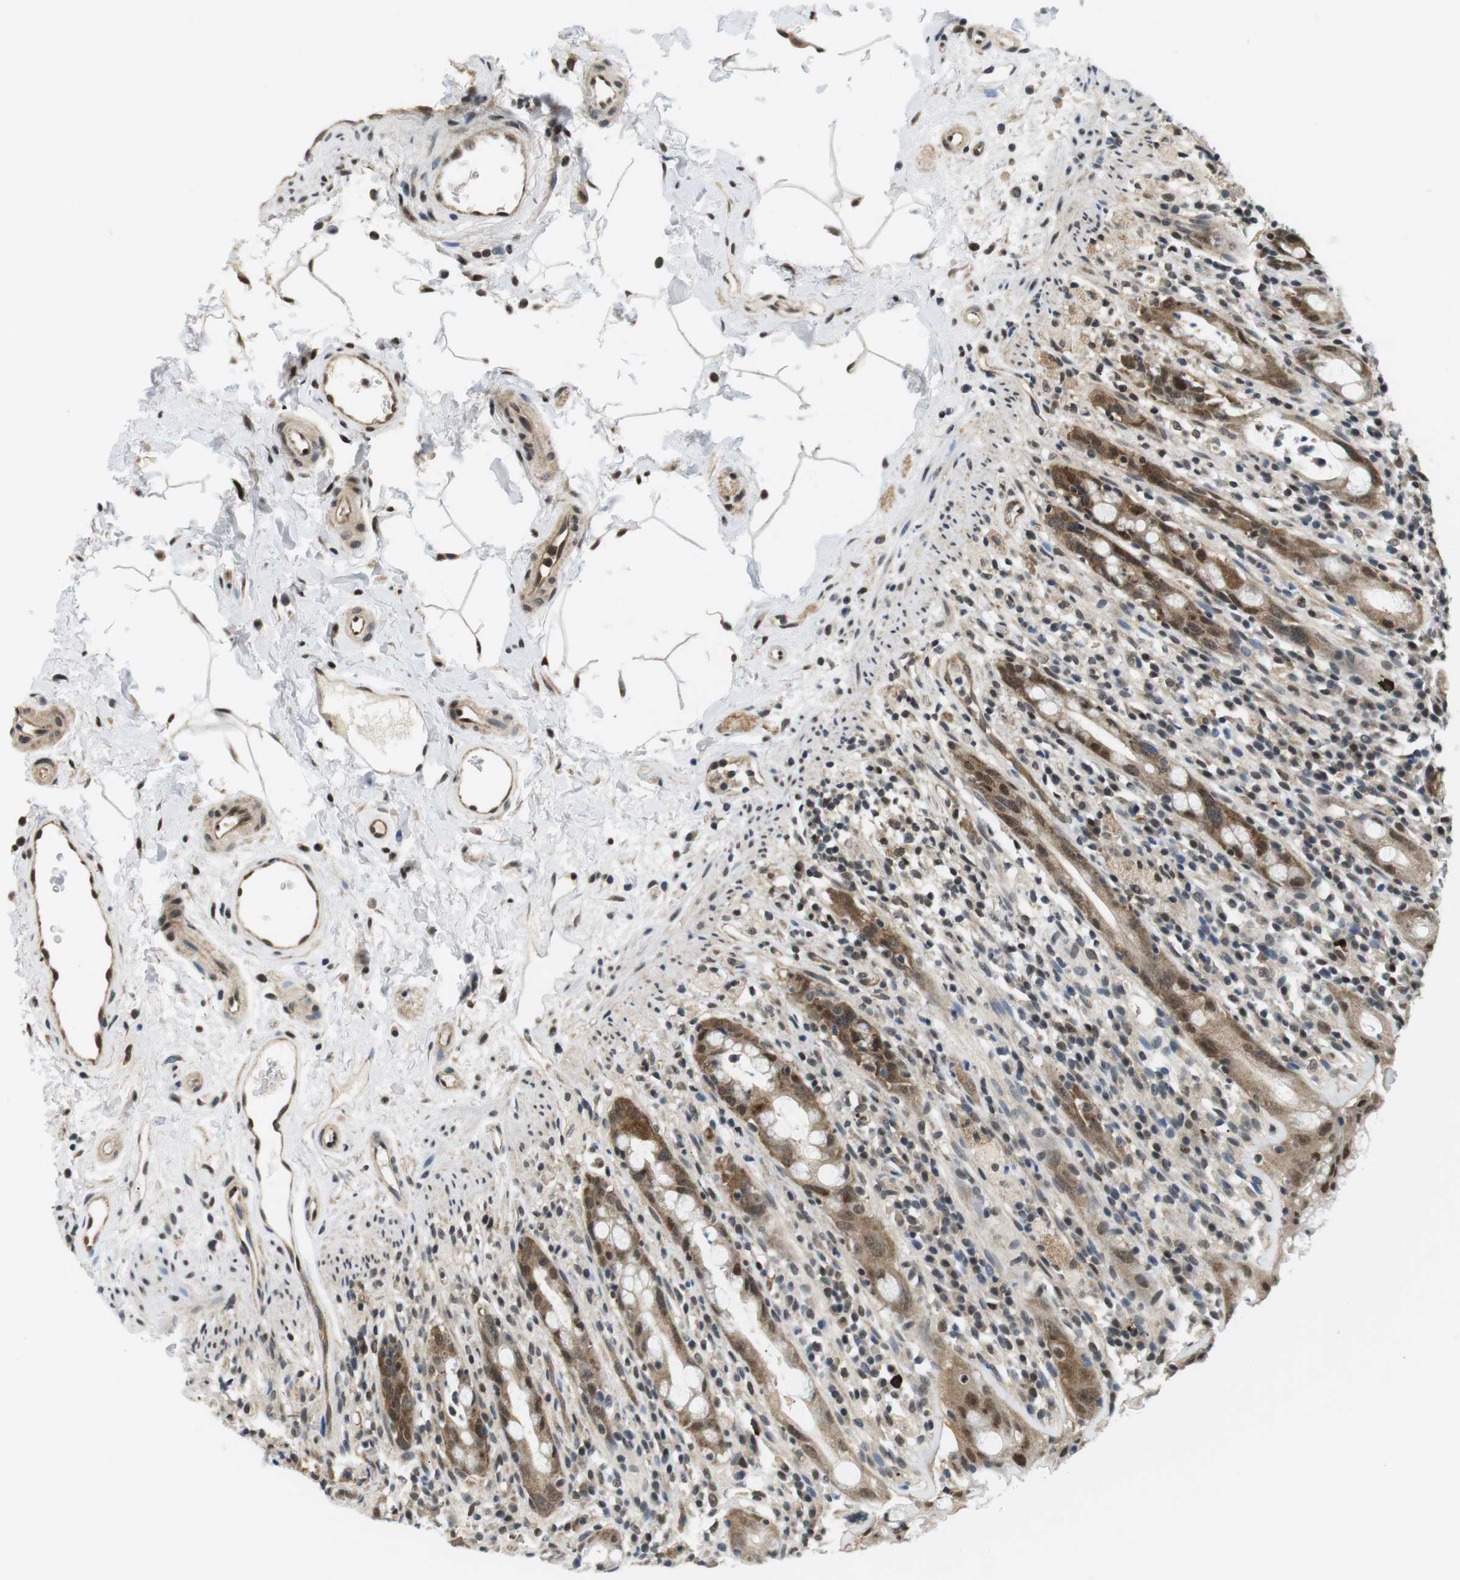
{"staining": {"intensity": "moderate", "quantity": ">75%", "location": "cytoplasmic/membranous,nuclear"}, "tissue": "rectum", "cell_type": "Glandular cells", "image_type": "normal", "snomed": [{"axis": "morphology", "description": "Normal tissue, NOS"}, {"axis": "topography", "description": "Rectum"}], "caption": "Benign rectum exhibits moderate cytoplasmic/membranous,nuclear expression in approximately >75% of glandular cells.", "gene": "CSNK2B", "patient": {"sex": "male", "age": 44}}